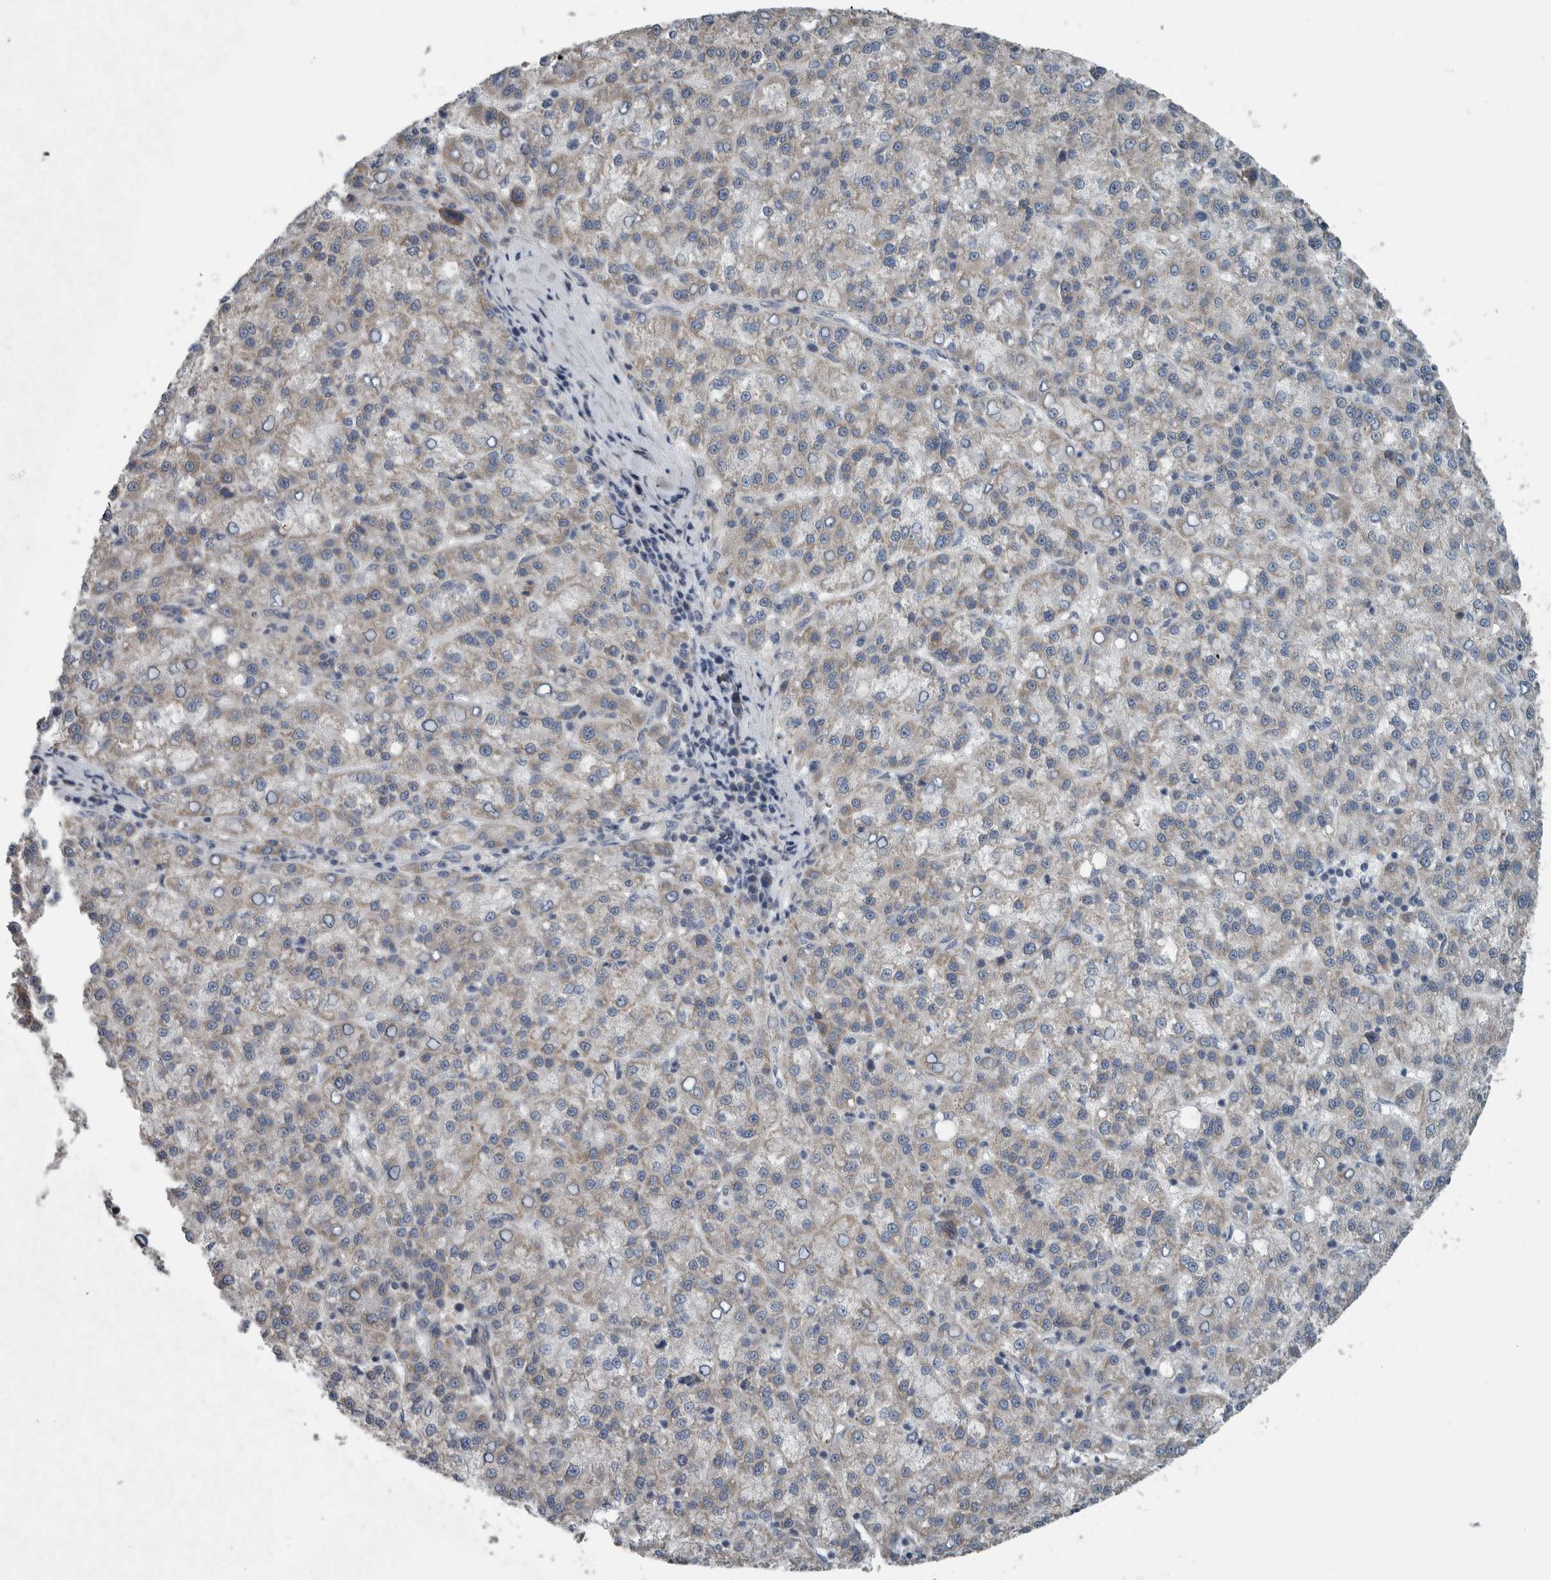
{"staining": {"intensity": "weak", "quantity": "25%-75%", "location": "cytoplasmic/membranous"}, "tissue": "liver cancer", "cell_type": "Tumor cells", "image_type": "cancer", "snomed": [{"axis": "morphology", "description": "Carcinoma, Hepatocellular, NOS"}, {"axis": "topography", "description": "Liver"}], "caption": "This is an image of immunohistochemistry (IHC) staining of liver cancer (hepatocellular carcinoma), which shows weak staining in the cytoplasmic/membranous of tumor cells.", "gene": "ARMC1", "patient": {"sex": "female", "age": 58}}